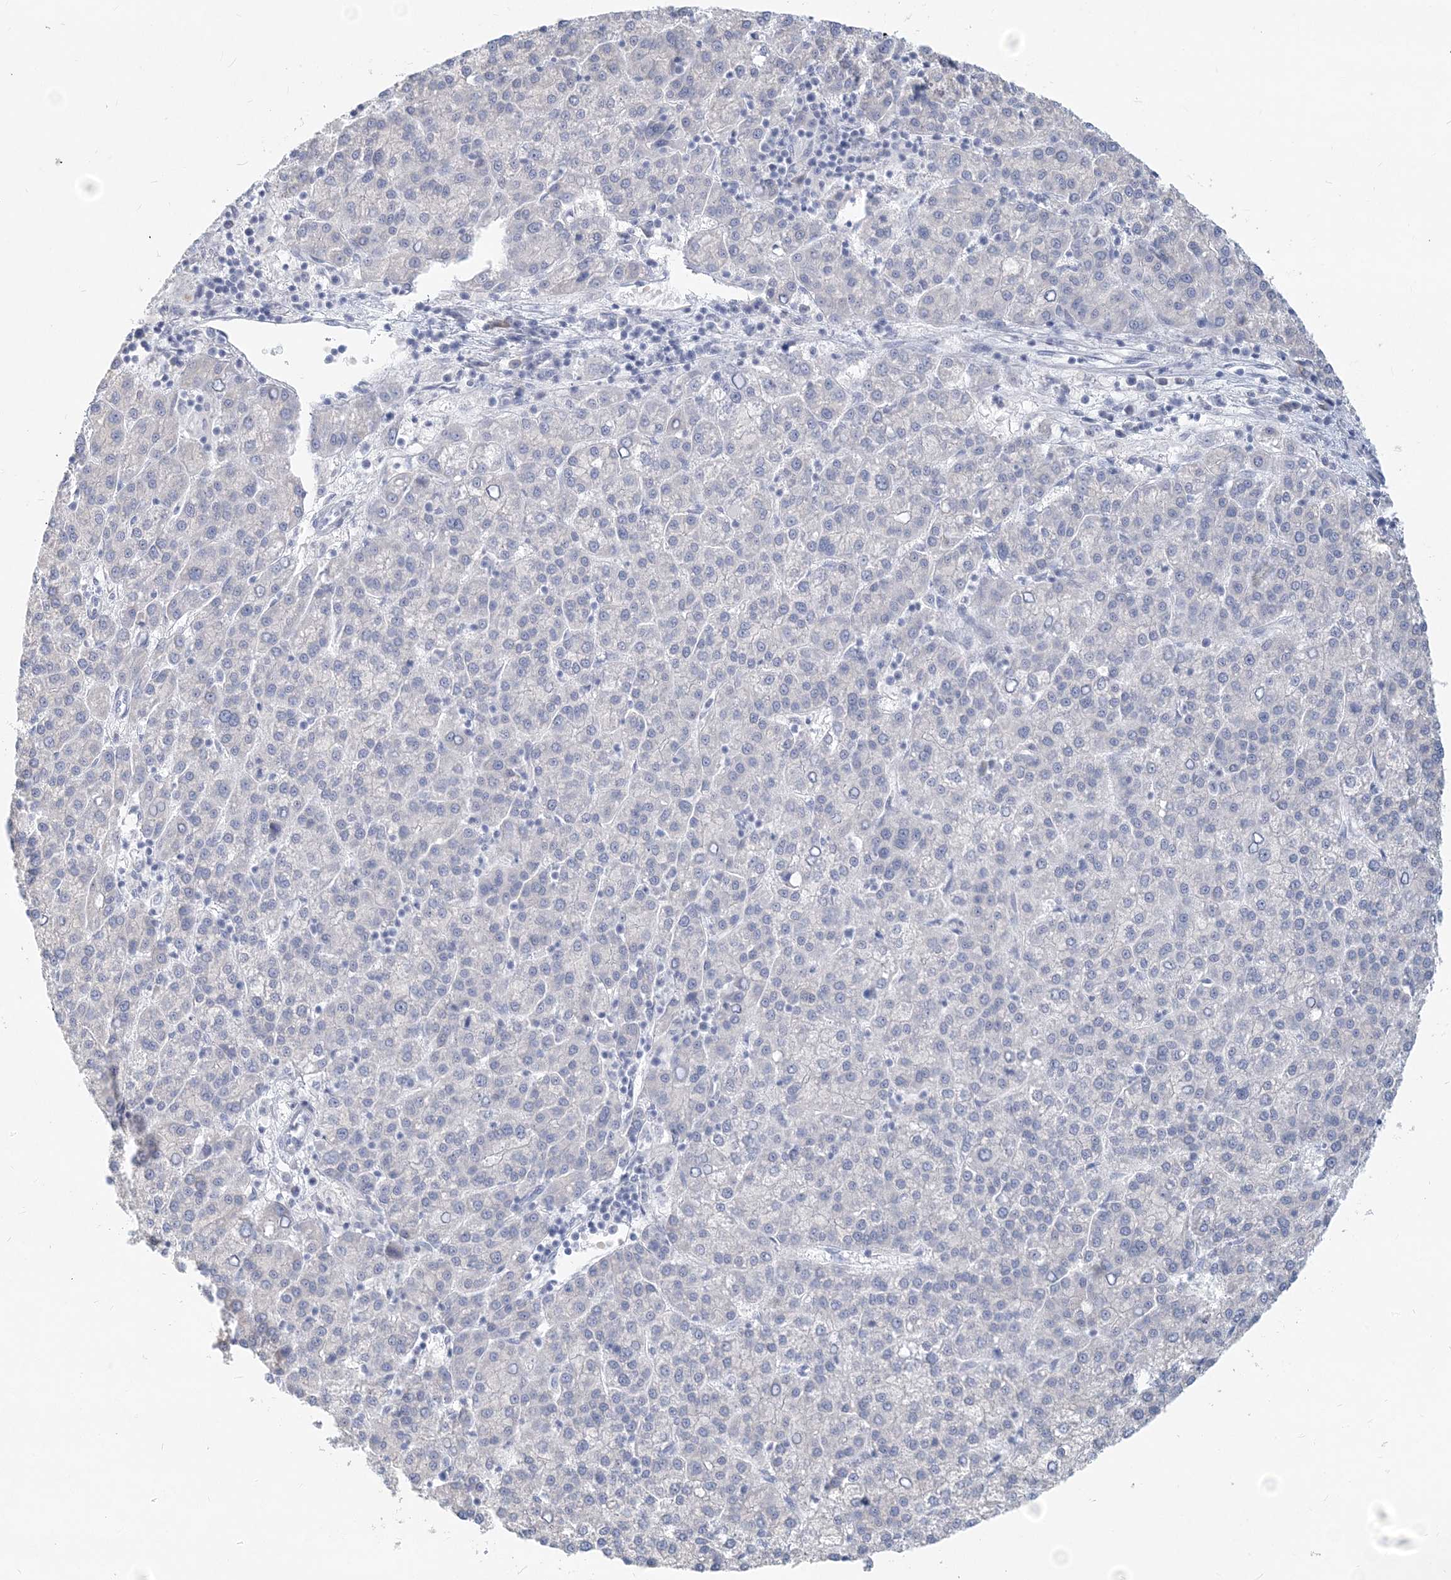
{"staining": {"intensity": "negative", "quantity": "none", "location": "none"}, "tissue": "liver cancer", "cell_type": "Tumor cells", "image_type": "cancer", "snomed": [{"axis": "morphology", "description": "Carcinoma, Hepatocellular, NOS"}, {"axis": "topography", "description": "Liver"}], "caption": "Immunohistochemistry micrograph of human liver cancer stained for a protein (brown), which displays no staining in tumor cells.", "gene": "CSN1S1", "patient": {"sex": "female", "age": 58}}